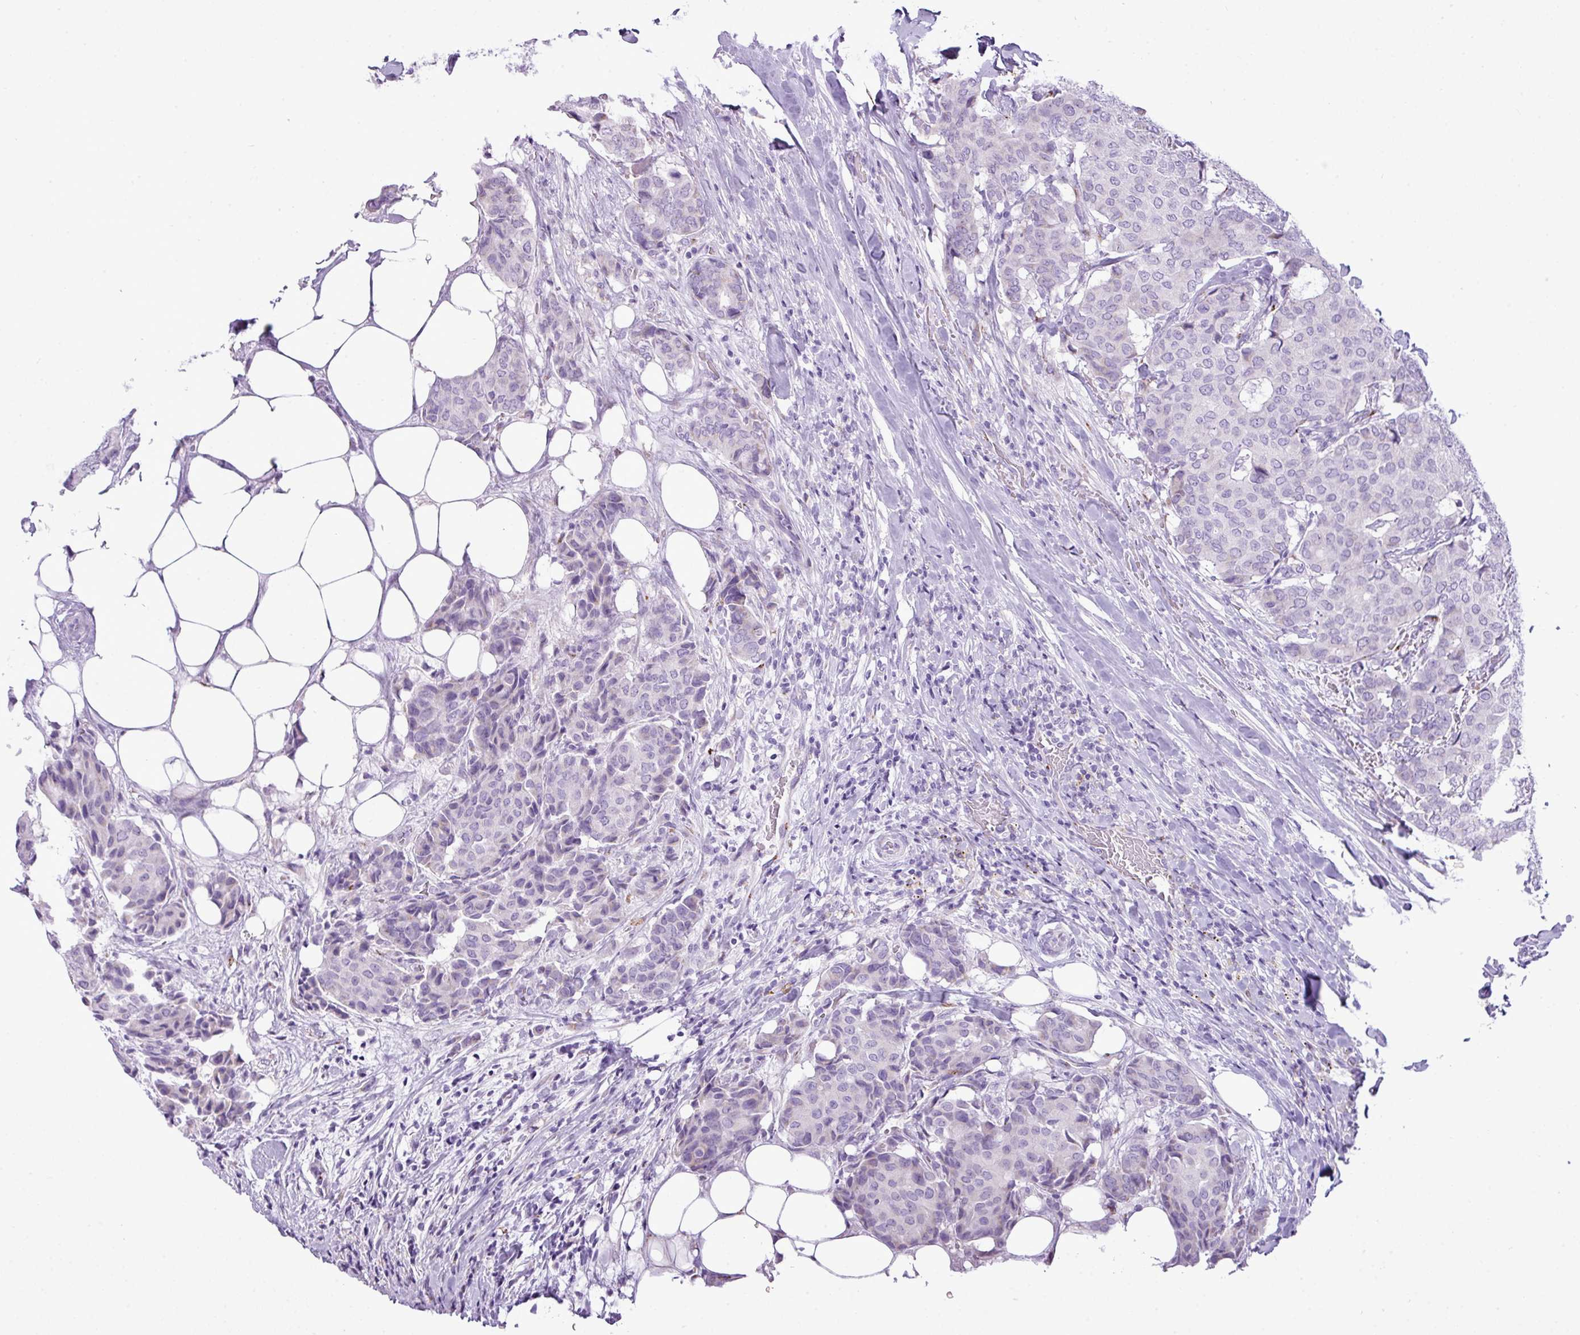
{"staining": {"intensity": "negative", "quantity": "none", "location": "none"}, "tissue": "breast cancer", "cell_type": "Tumor cells", "image_type": "cancer", "snomed": [{"axis": "morphology", "description": "Duct carcinoma"}, {"axis": "topography", "description": "Breast"}], "caption": "There is no significant expression in tumor cells of breast cancer (invasive ductal carcinoma).", "gene": "FAM43A", "patient": {"sex": "female", "age": 75}}